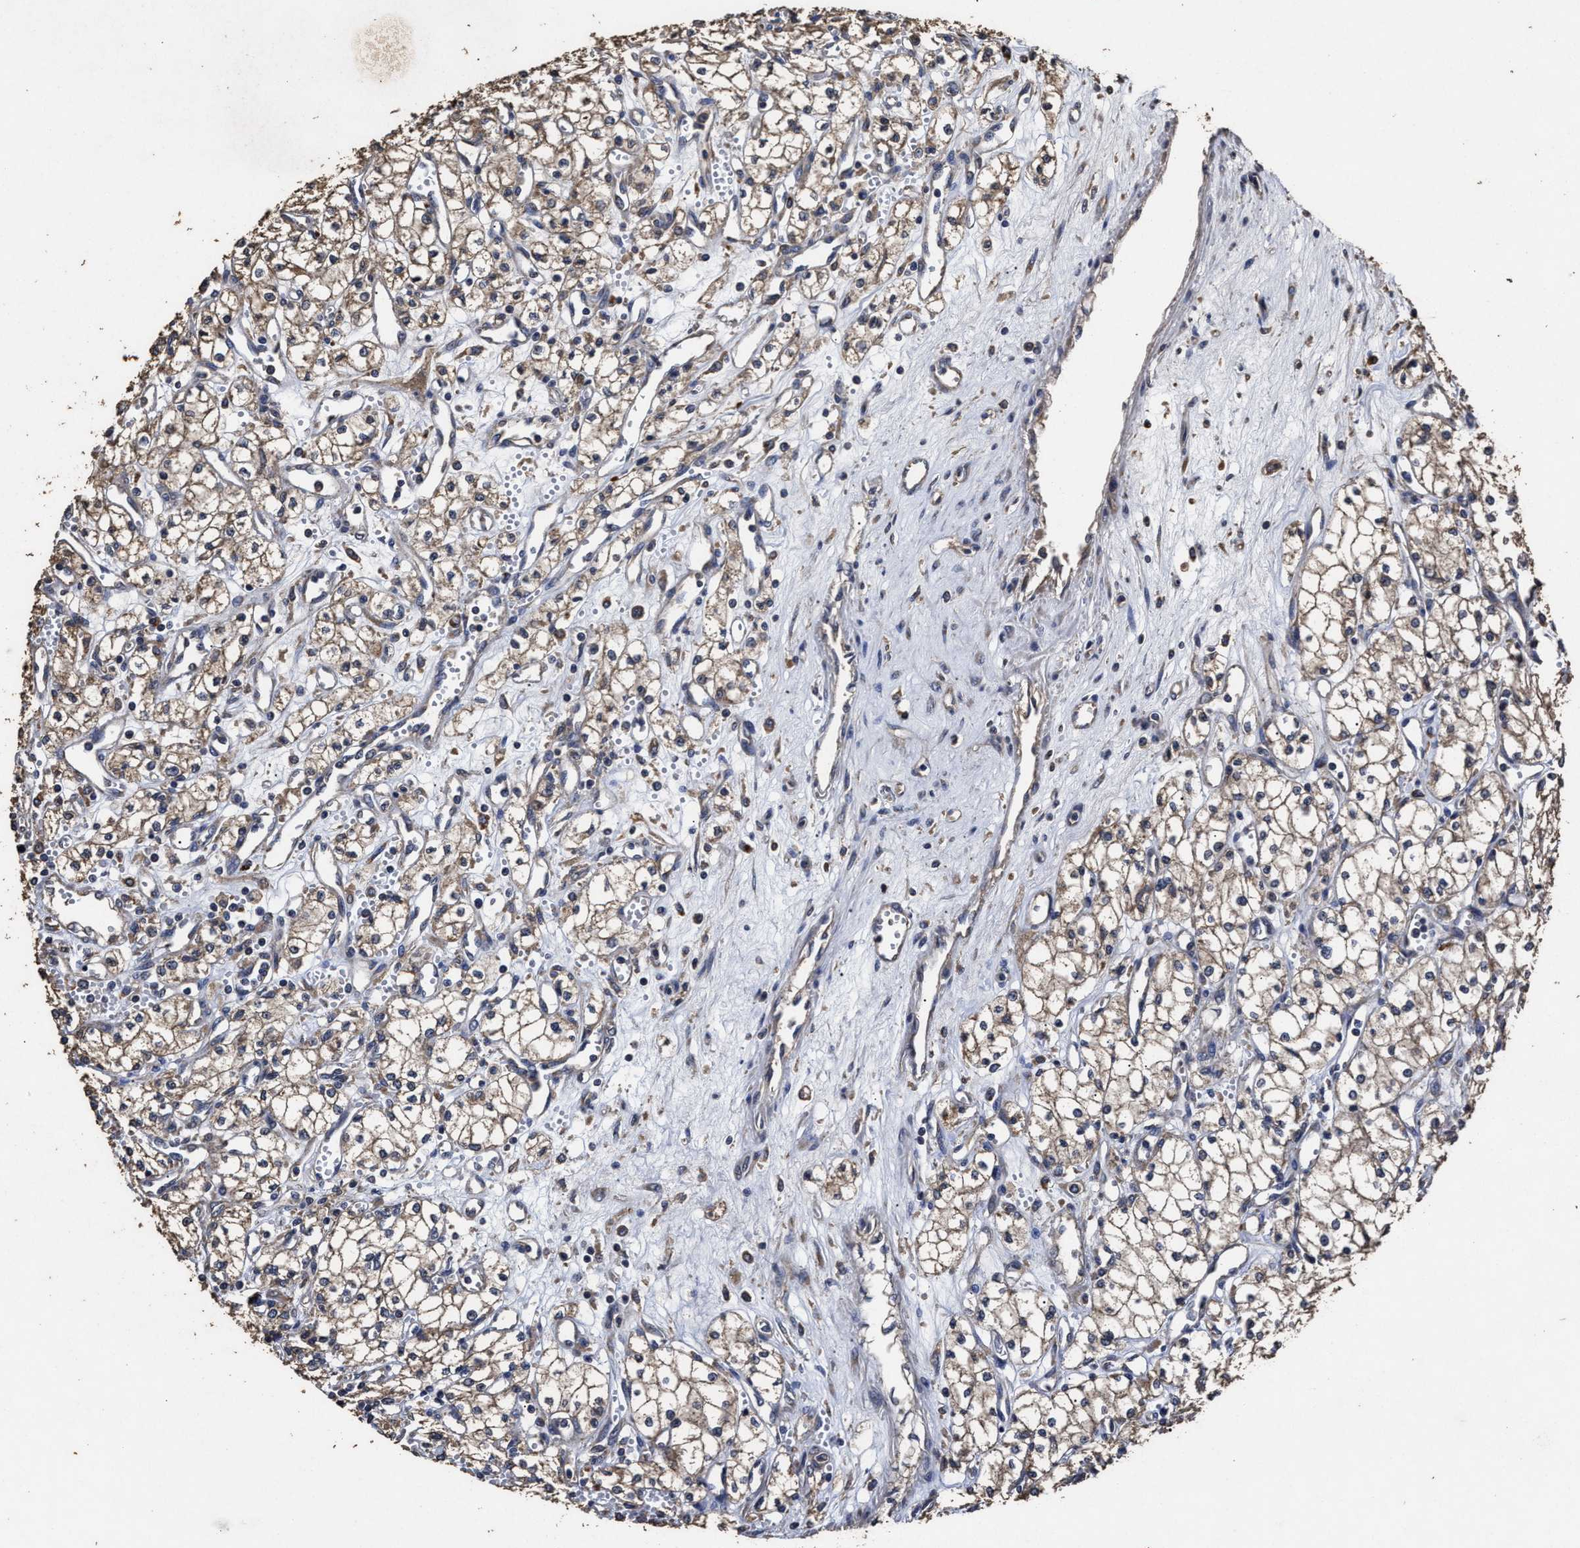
{"staining": {"intensity": "weak", "quantity": ">75%", "location": "cytoplasmic/membranous"}, "tissue": "renal cancer", "cell_type": "Tumor cells", "image_type": "cancer", "snomed": [{"axis": "morphology", "description": "Adenocarcinoma, NOS"}, {"axis": "topography", "description": "Kidney"}], "caption": "A high-resolution micrograph shows immunohistochemistry (IHC) staining of renal adenocarcinoma, which displays weak cytoplasmic/membranous staining in about >75% of tumor cells.", "gene": "PPM1K", "patient": {"sex": "male", "age": 59}}